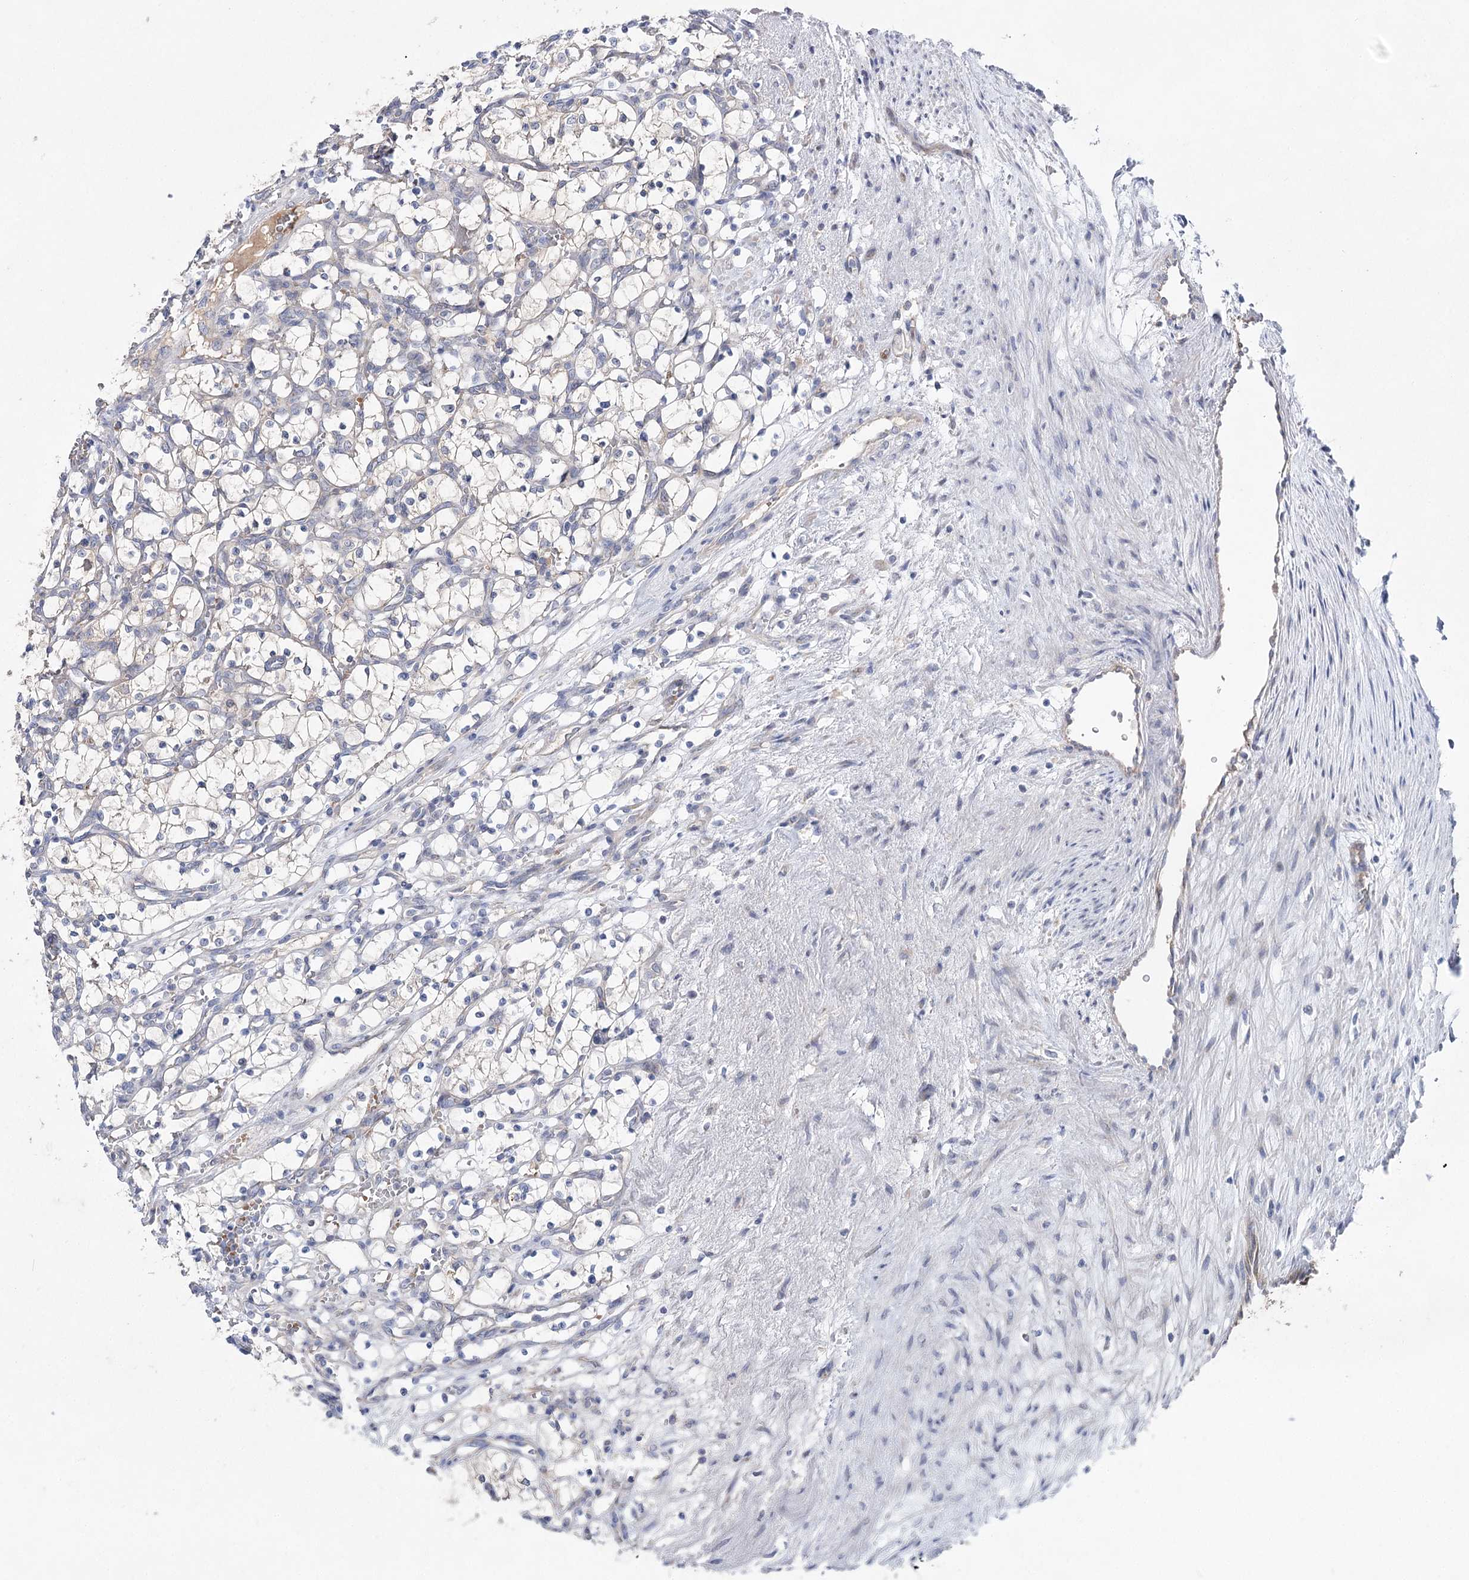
{"staining": {"intensity": "negative", "quantity": "none", "location": "none"}, "tissue": "renal cancer", "cell_type": "Tumor cells", "image_type": "cancer", "snomed": [{"axis": "morphology", "description": "Adenocarcinoma, NOS"}, {"axis": "topography", "description": "Kidney"}], "caption": "Immunohistochemical staining of renal adenocarcinoma displays no significant staining in tumor cells.", "gene": "LRRC14B", "patient": {"sex": "female", "age": 69}}